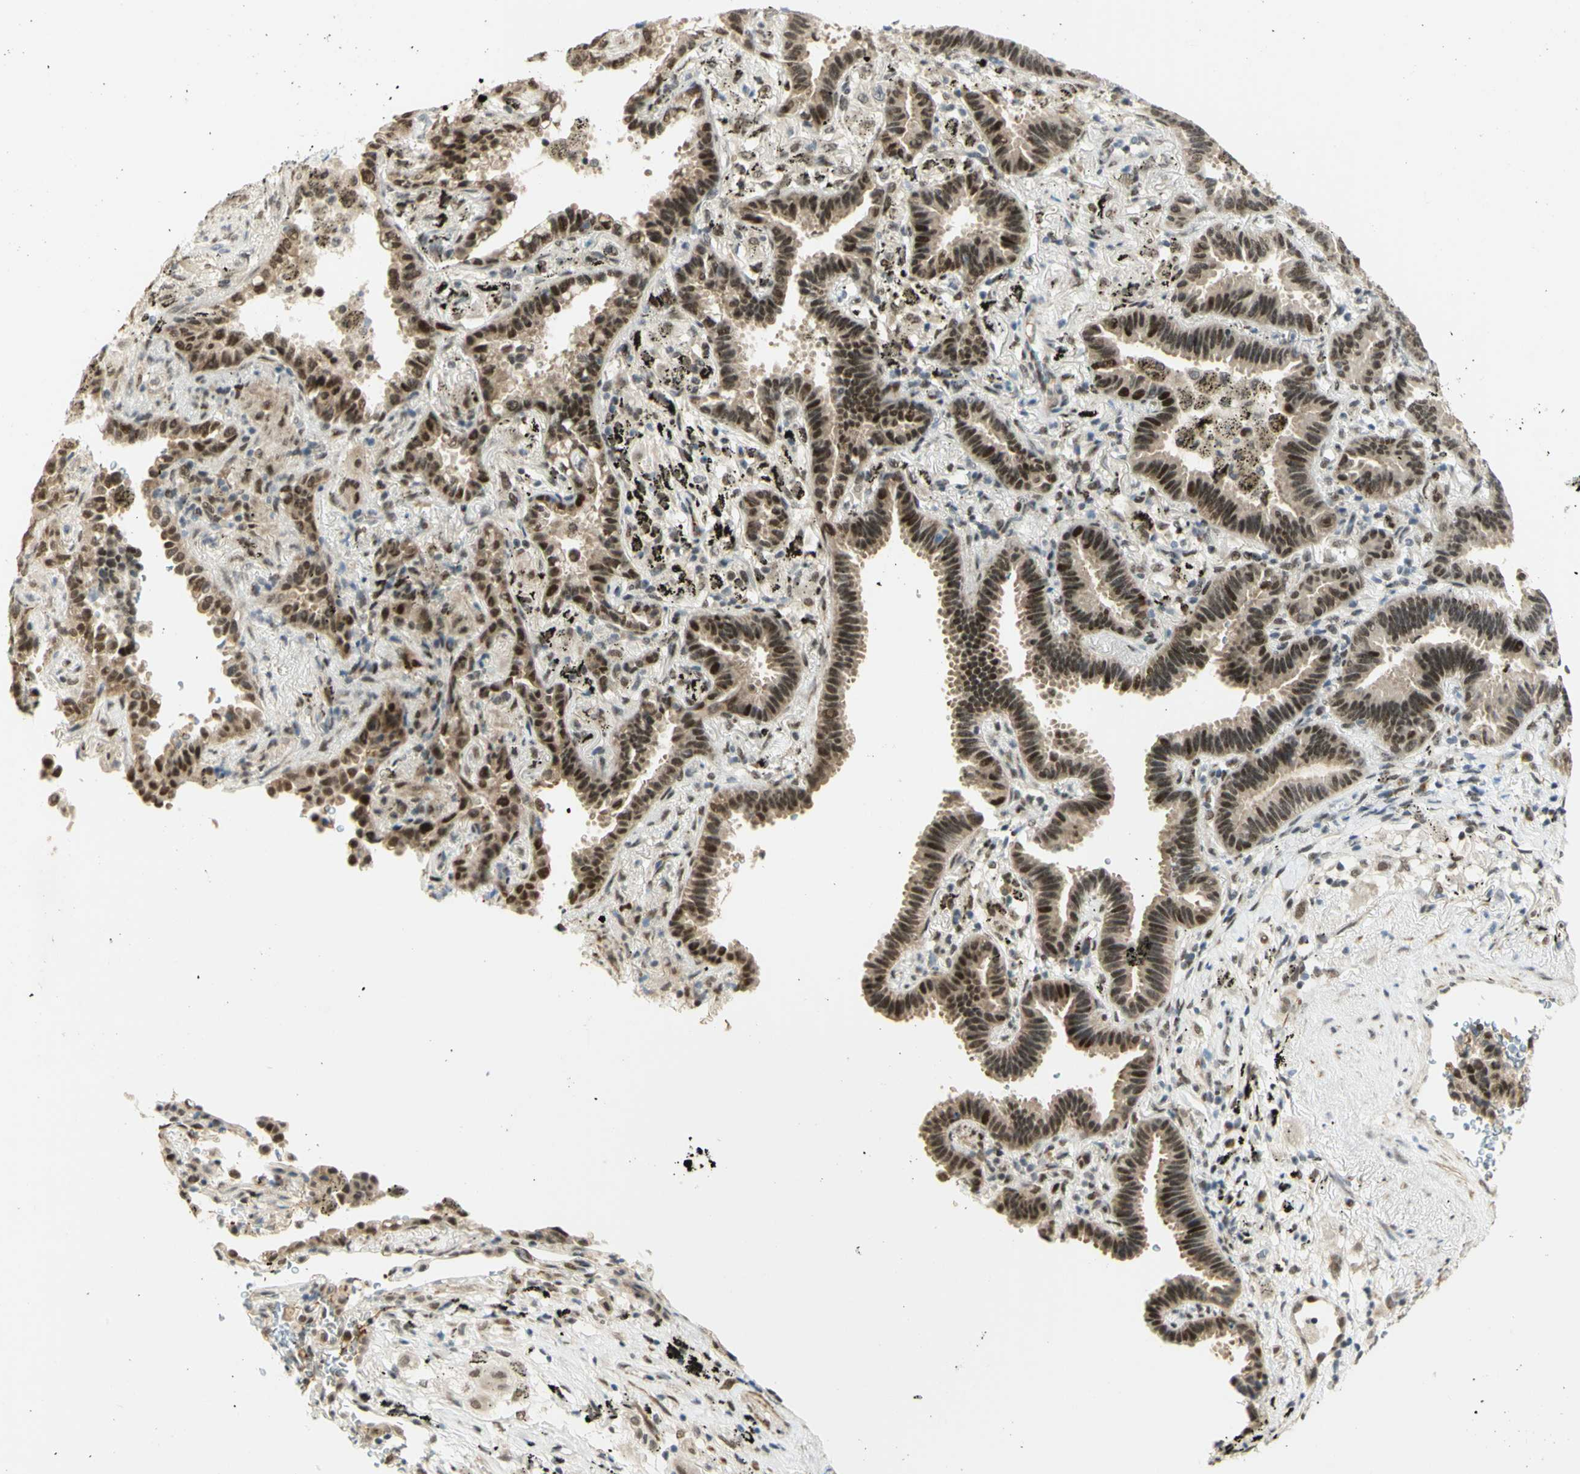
{"staining": {"intensity": "moderate", "quantity": ">75%", "location": "nuclear"}, "tissue": "lung cancer", "cell_type": "Tumor cells", "image_type": "cancer", "snomed": [{"axis": "morphology", "description": "Normal tissue, NOS"}, {"axis": "morphology", "description": "Adenocarcinoma, NOS"}, {"axis": "topography", "description": "Lung"}], "caption": "Immunohistochemical staining of human lung cancer demonstrates medium levels of moderate nuclear positivity in about >75% of tumor cells.", "gene": "DDX1", "patient": {"sex": "male", "age": 59}}